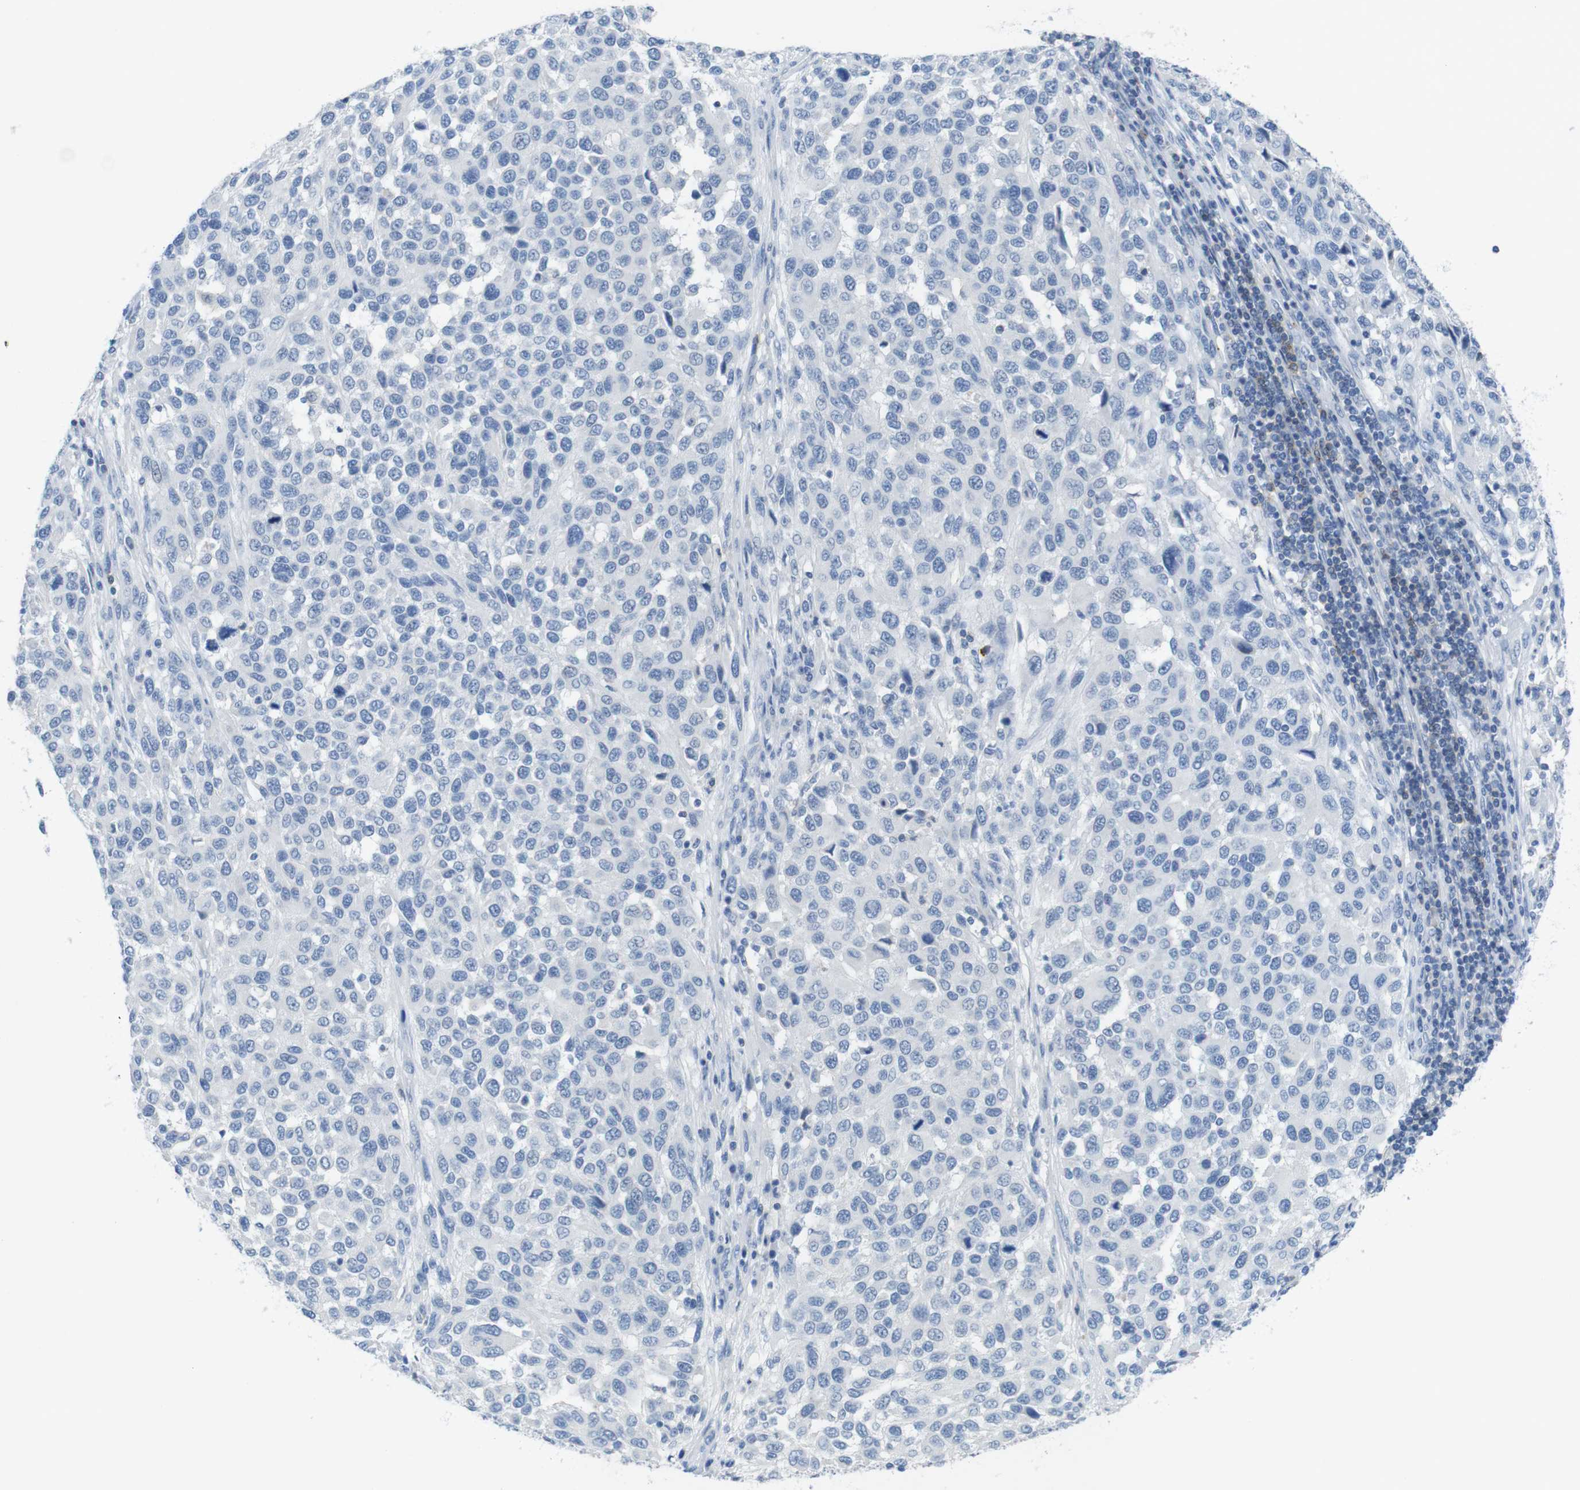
{"staining": {"intensity": "negative", "quantity": "none", "location": "none"}, "tissue": "melanoma", "cell_type": "Tumor cells", "image_type": "cancer", "snomed": [{"axis": "morphology", "description": "Malignant melanoma, Metastatic site"}, {"axis": "topography", "description": "Lymph node"}], "caption": "An immunohistochemistry histopathology image of melanoma is shown. There is no staining in tumor cells of melanoma.", "gene": "CD5", "patient": {"sex": "male", "age": 61}}